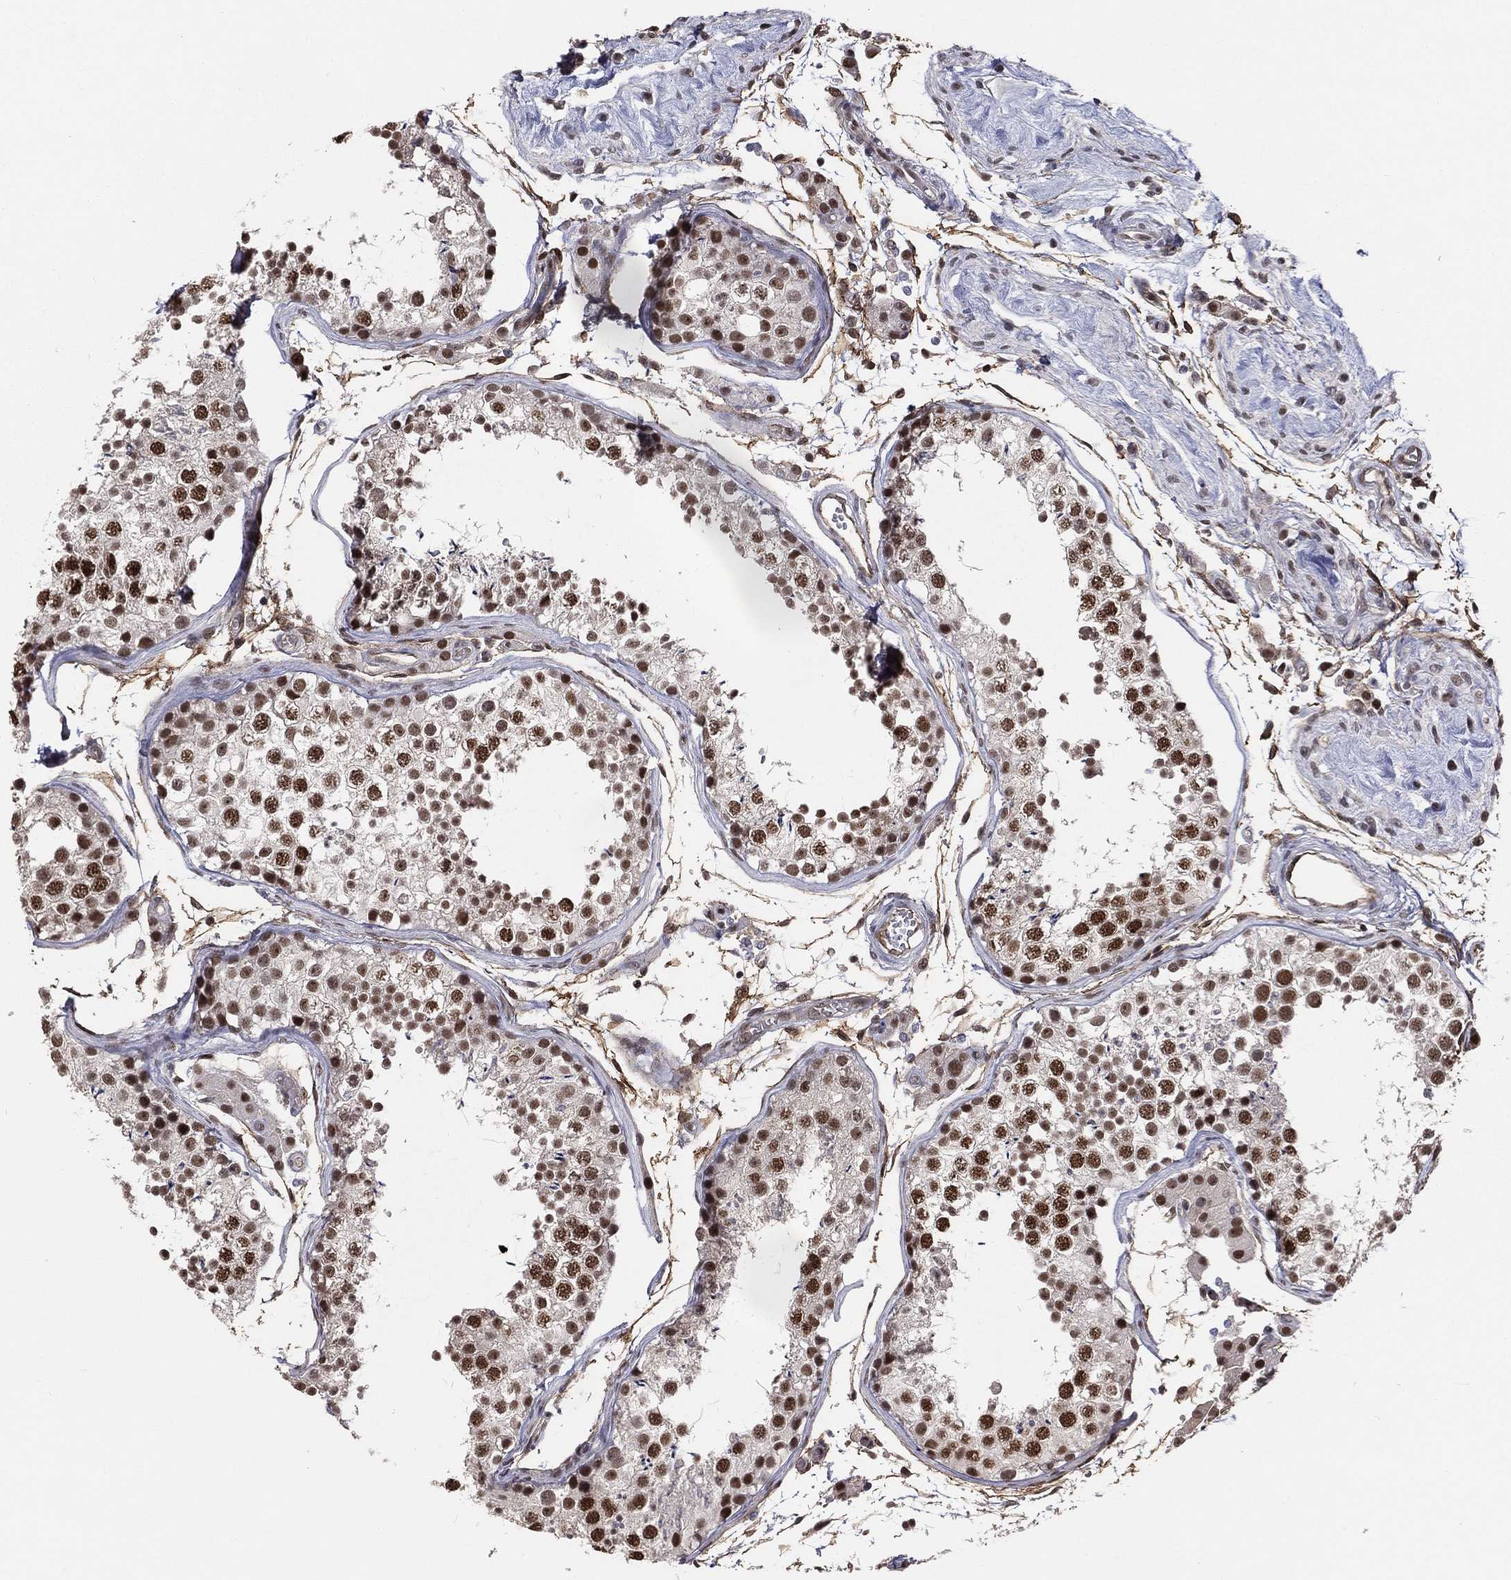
{"staining": {"intensity": "strong", "quantity": "25%-75%", "location": "nuclear"}, "tissue": "testis", "cell_type": "Cells in seminiferous ducts", "image_type": "normal", "snomed": [{"axis": "morphology", "description": "Normal tissue, NOS"}, {"axis": "topography", "description": "Testis"}], "caption": "Cells in seminiferous ducts reveal high levels of strong nuclear staining in about 25%-75% of cells in normal human testis.", "gene": "GPALPP1", "patient": {"sex": "male", "age": 29}}